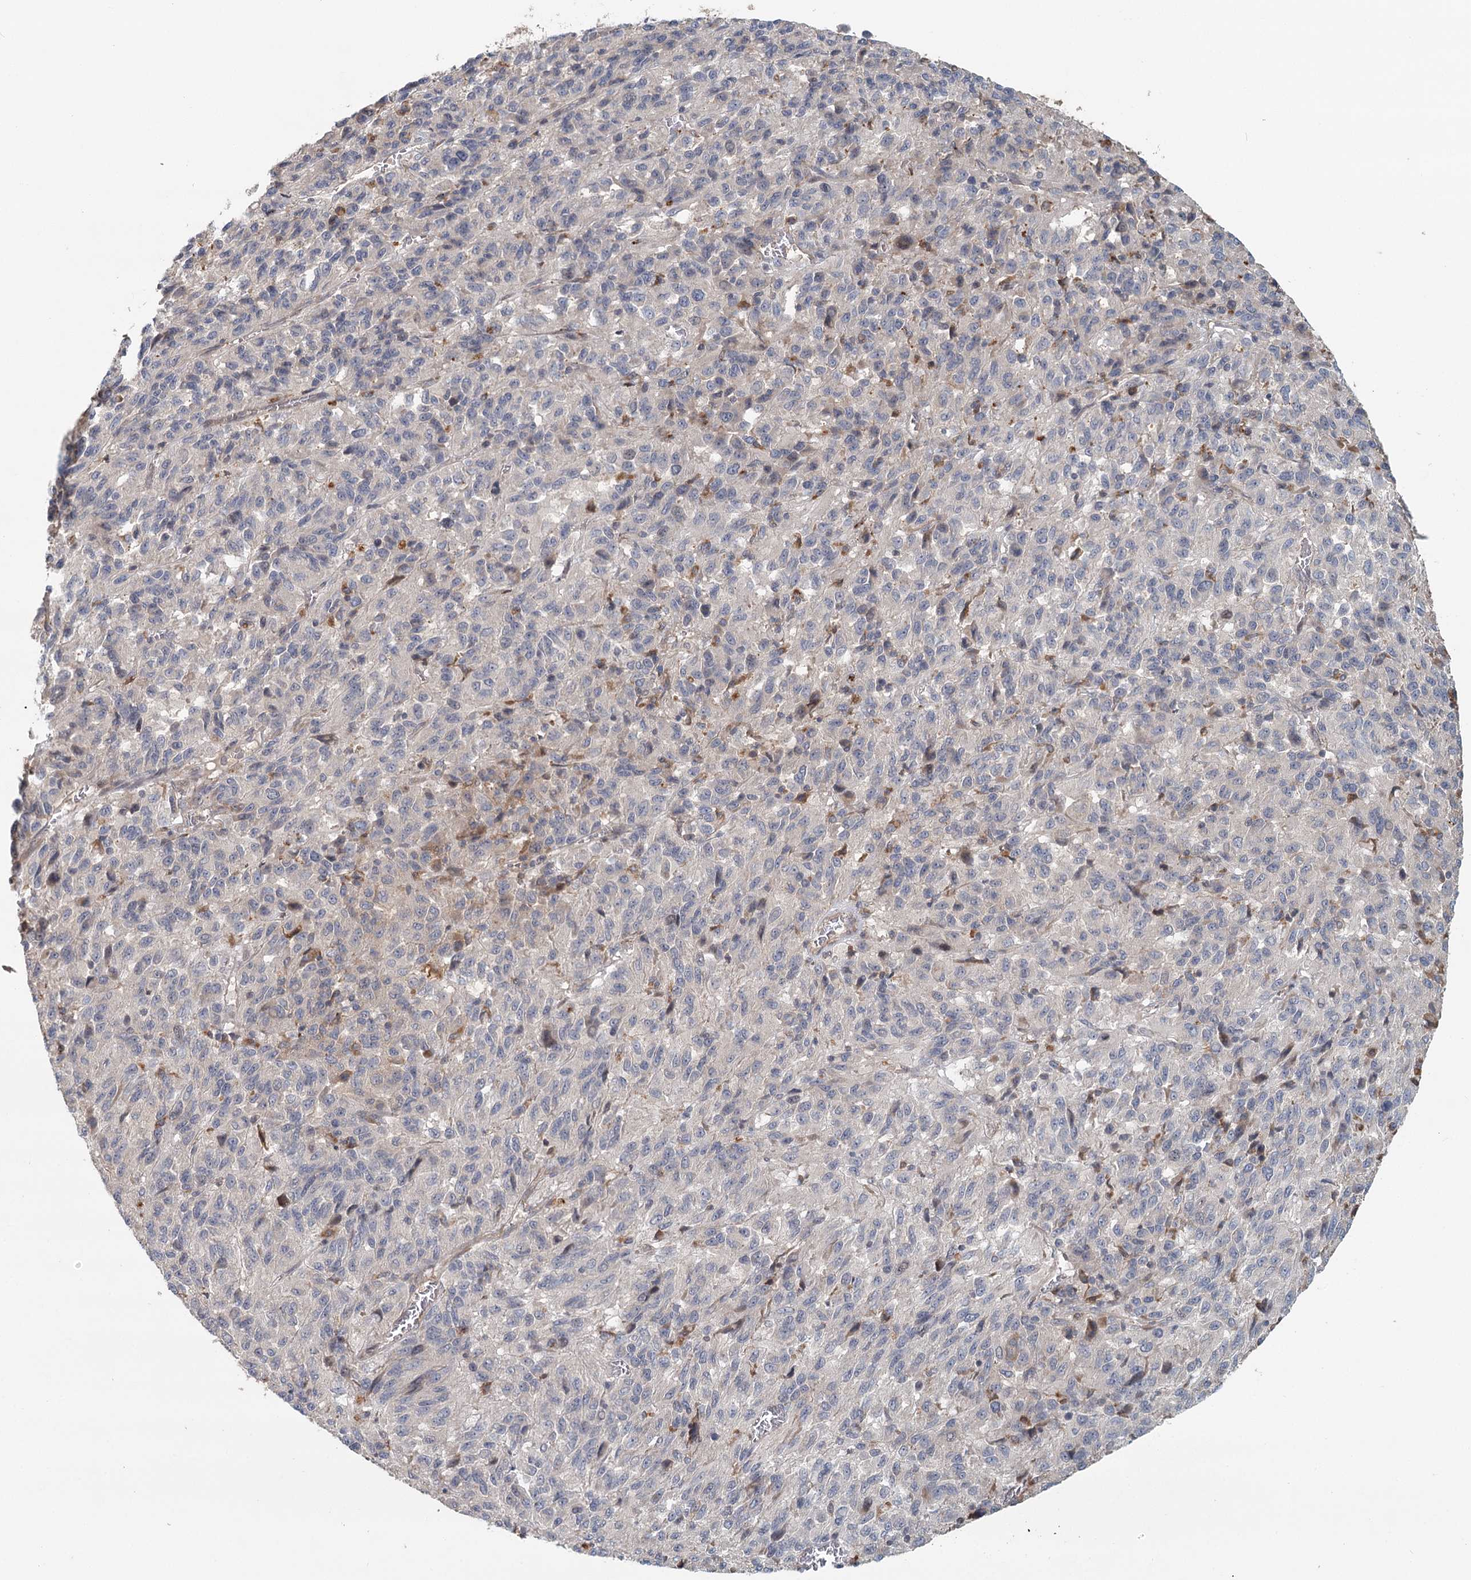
{"staining": {"intensity": "negative", "quantity": "none", "location": "none"}, "tissue": "melanoma", "cell_type": "Tumor cells", "image_type": "cancer", "snomed": [{"axis": "morphology", "description": "Malignant melanoma, Metastatic site"}, {"axis": "topography", "description": "Lung"}], "caption": "Histopathology image shows no significant protein staining in tumor cells of malignant melanoma (metastatic site).", "gene": "RNF111", "patient": {"sex": "male", "age": 64}}